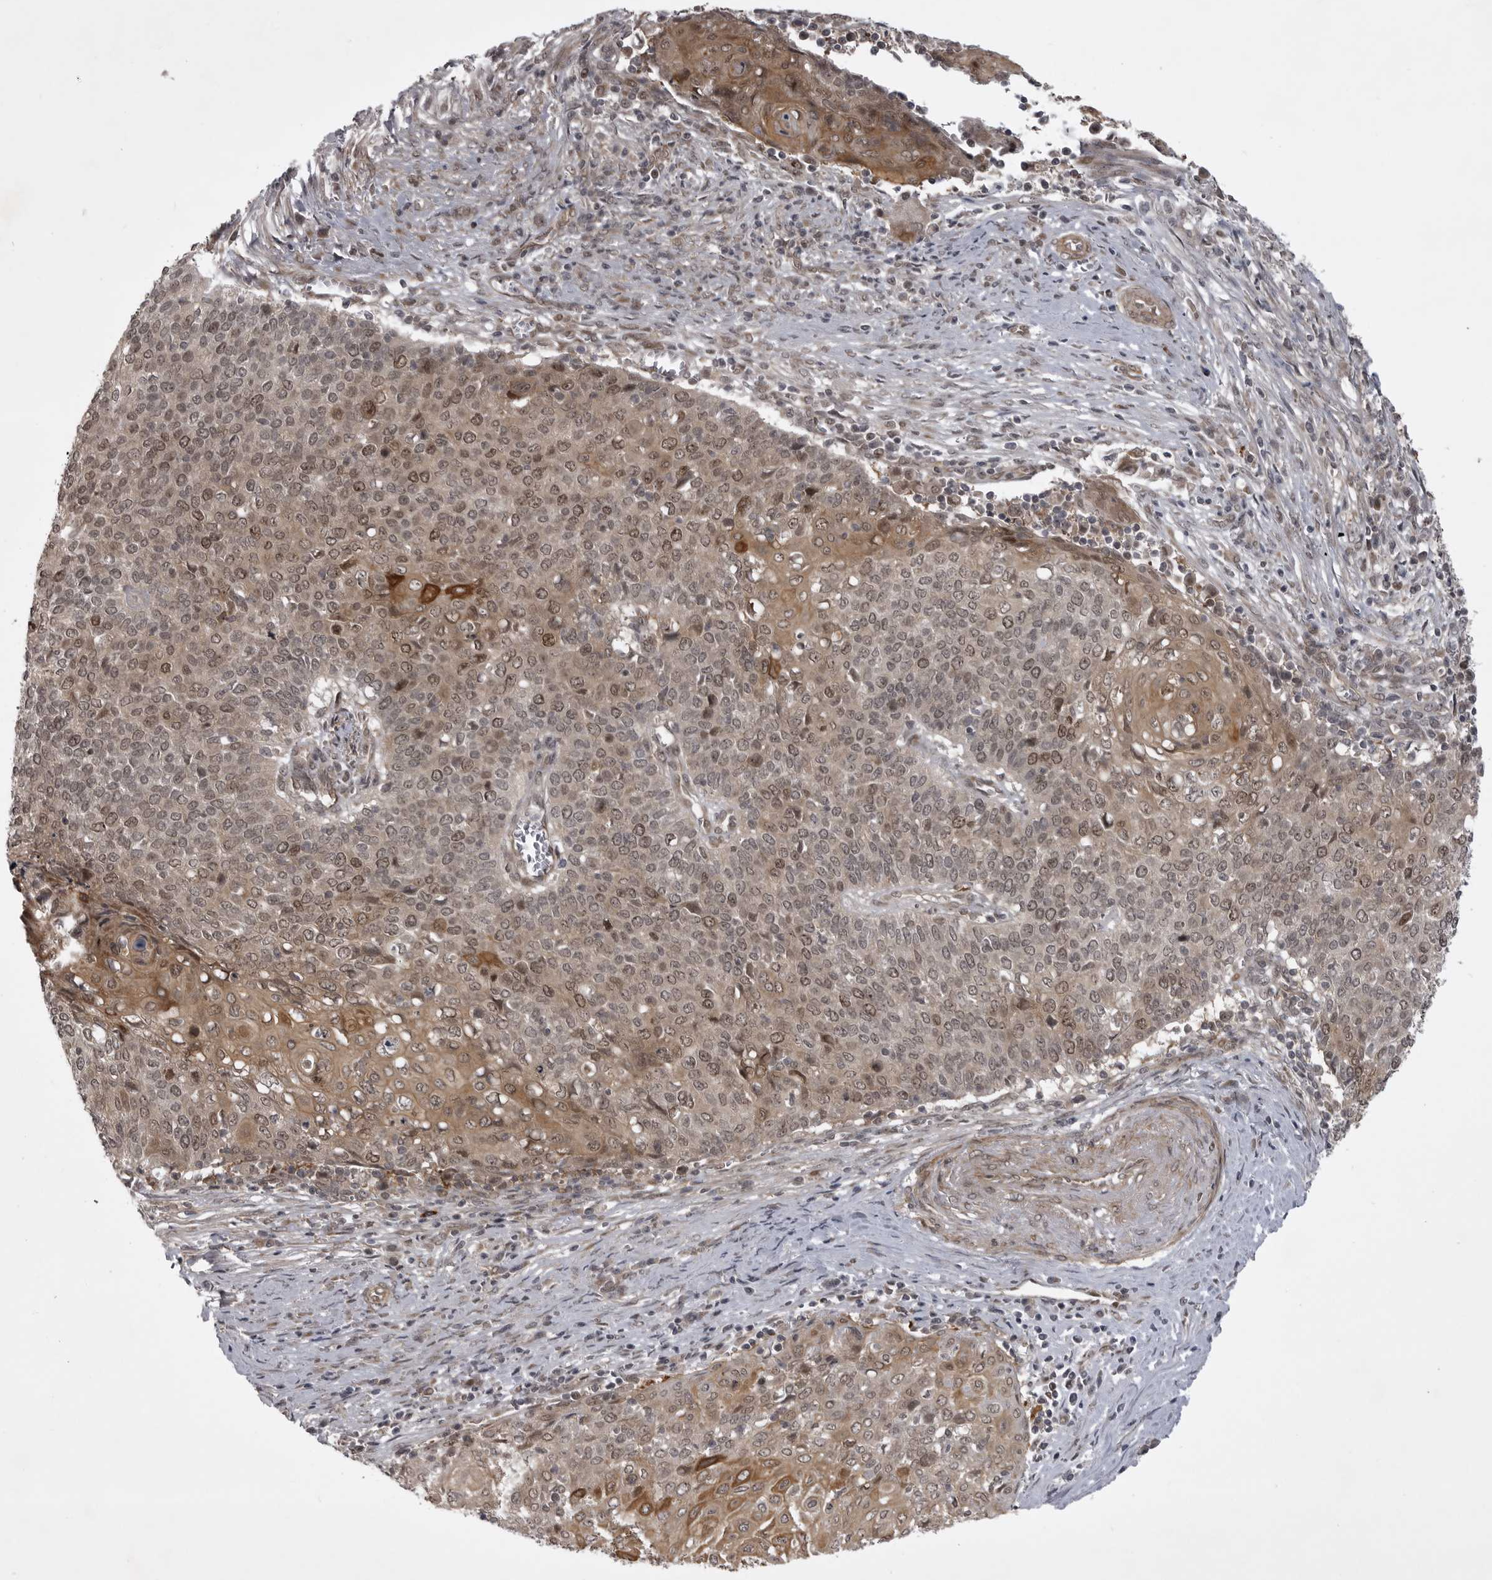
{"staining": {"intensity": "moderate", "quantity": ">75%", "location": "cytoplasmic/membranous,nuclear"}, "tissue": "cervical cancer", "cell_type": "Tumor cells", "image_type": "cancer", "snomed": [{"axis": "morphology", "description": "Squamous cell carcinoma, NOS"}, {"axis": "topography", "description": "Cervix"}], "caption": "There is medium levels of moderate cytoplasmic/membranous and nuclear positivity in tumor cells of cervical cancer (squamous cell carcinoma), as demonstrated by immunohistochemical staining (brown color).", "gene": "SNX16", "patient": {"sex": "female", "age": 39}}